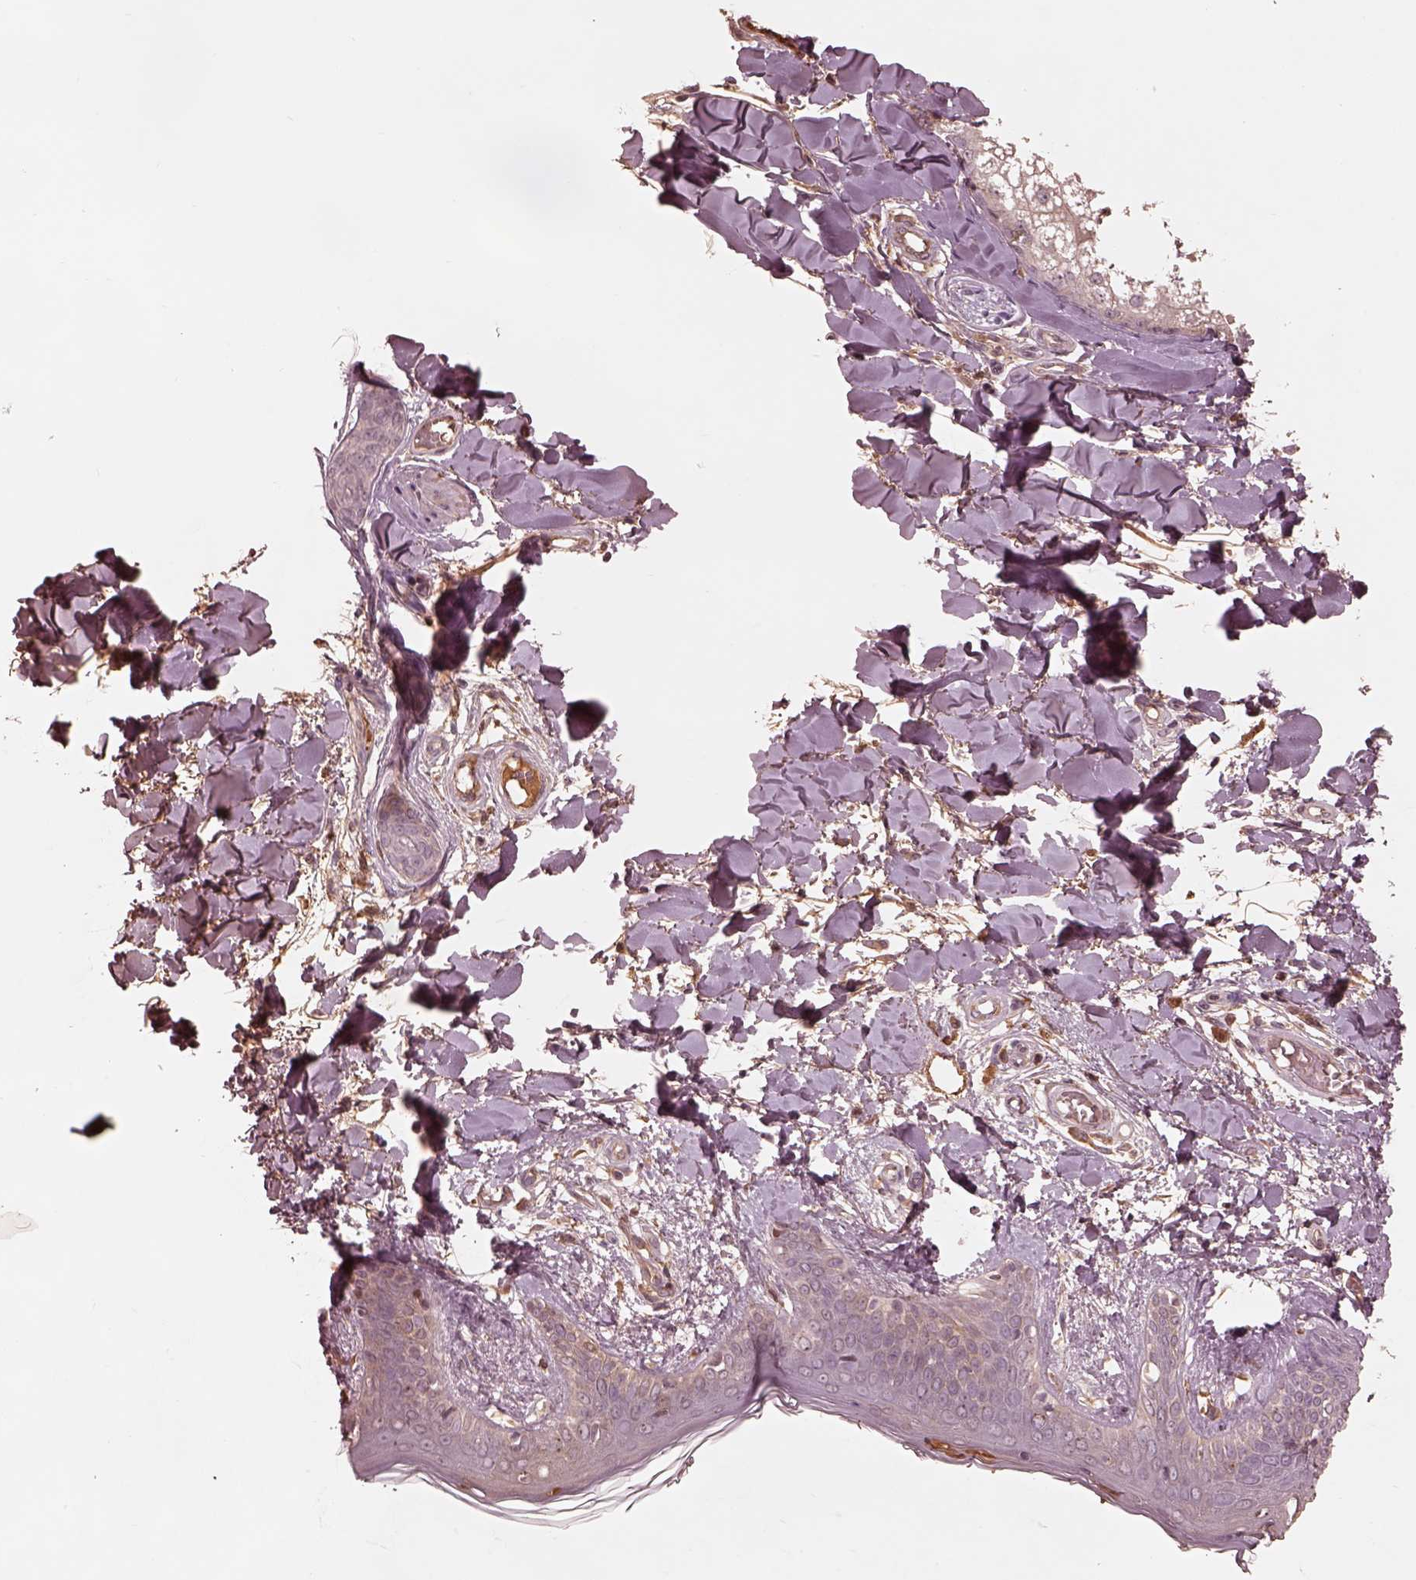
{"staining": {"intensity": "negative", "quantity": "none", "location": "none"}, "tissue": "skin", "cell_type": "Fibroblasts", "image_type": "normal", "snomed": [{"axis": "morphology", "description": "Normal tissue, NOS"}, {"axis": "topography", "description": "Skin"}], "caption": "An image of skin stained for a protein exhibits no brown staining in fibroblasts.", "gene": "TF", "patient": {"sex": "female", "age": 34}}